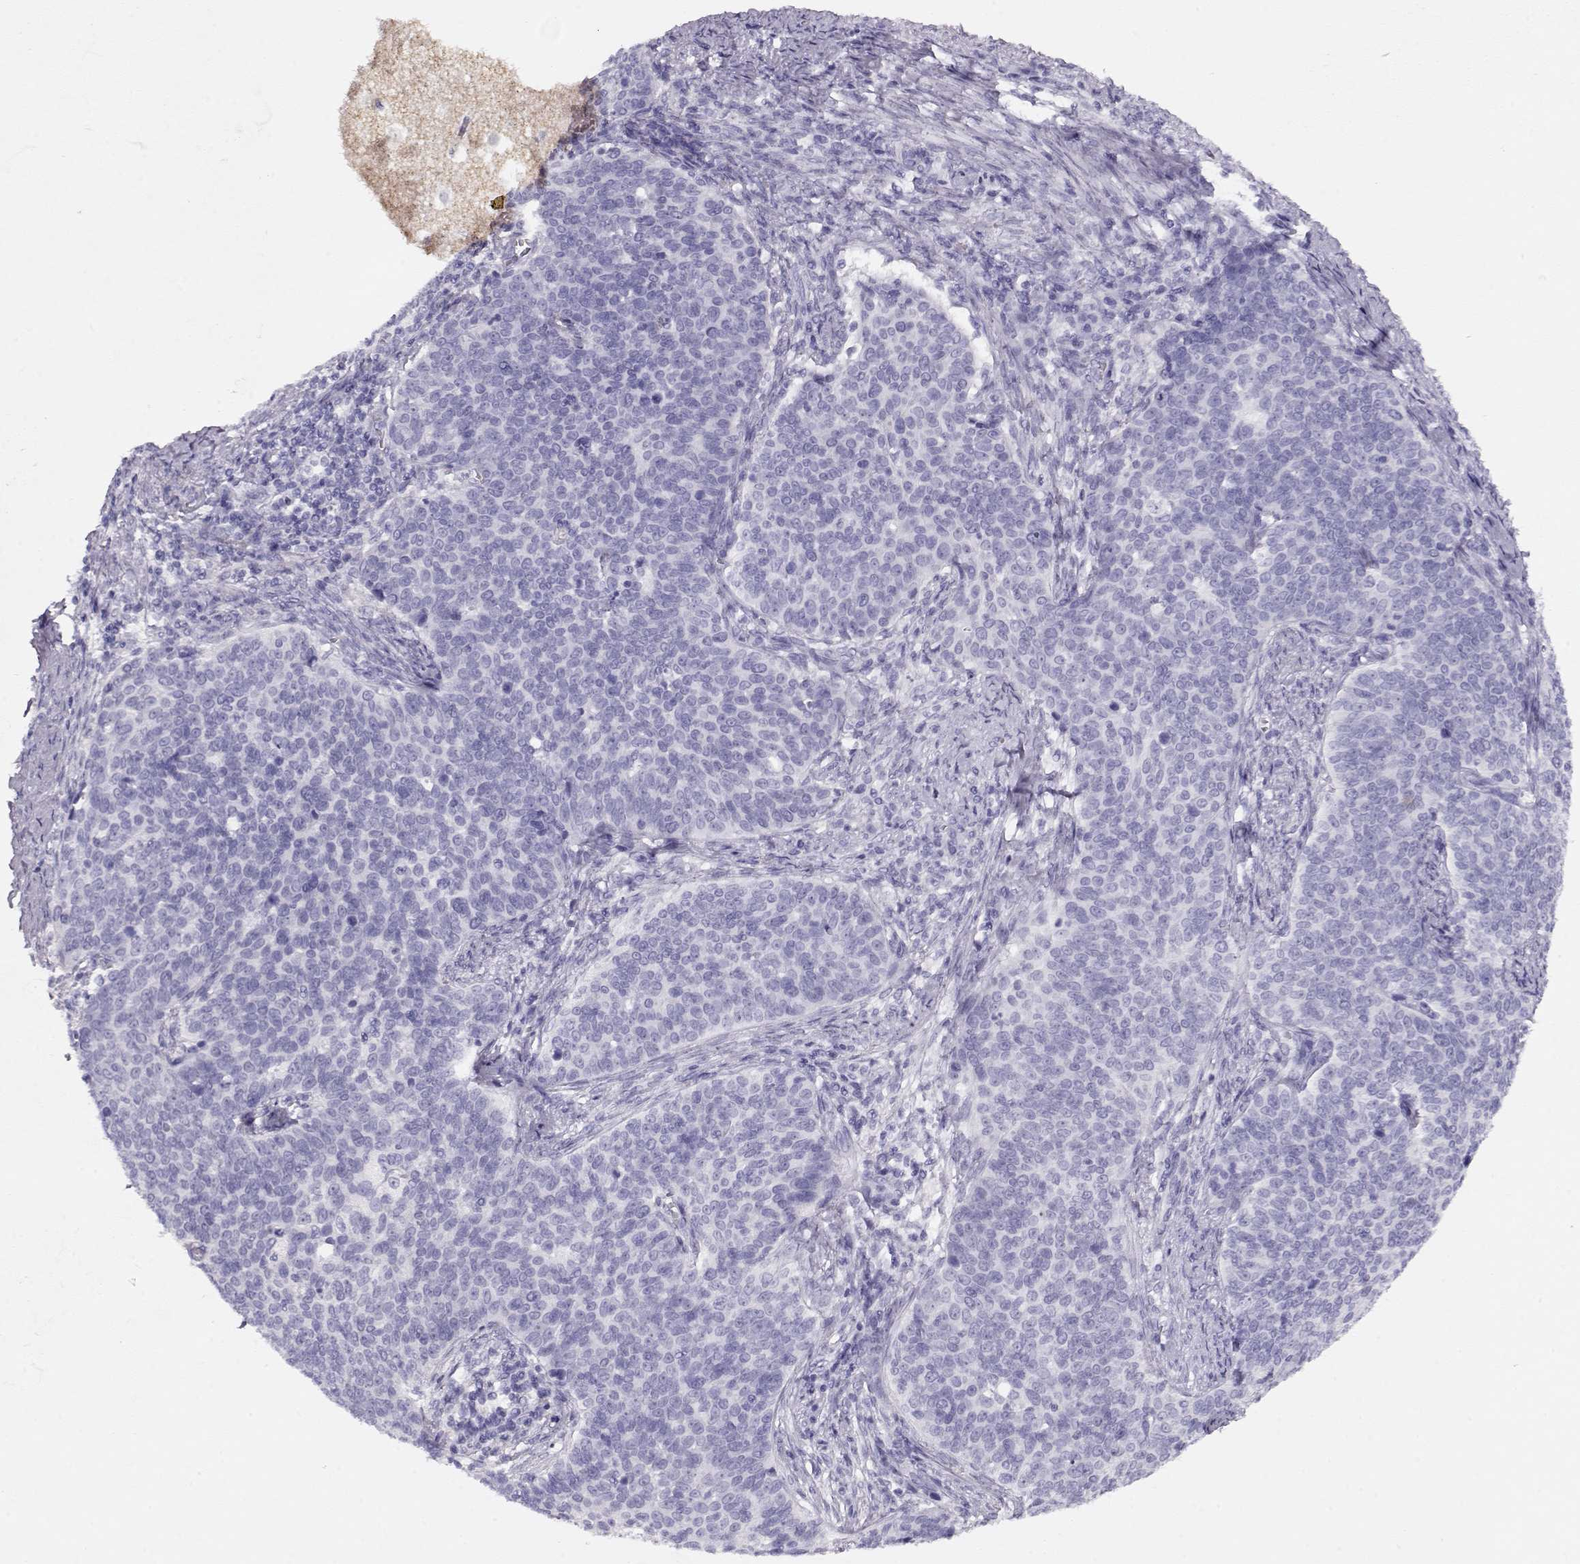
{"staining": {"intensity": "negative", "quantity": "none", "location": "none"}, "tissue": "cervical cancer", "cell_type": "Tumor cells", "image_type": "cancer", "snomed": [{"axis": "morphology", "description": "Squamous cell carcinoma, NOS"}, {"axis": "topography", "description": "Cervix"}], "caption": "High power microscopy histopathology image of an IHC image of cervical cancer (squamous cell carcinoma), revealing no significant positivity in tumor cells. (DAB immunohistochemistry, high magnification).", "gene": "ACTN2", "patient": {"sex": "female", "age": 39}}